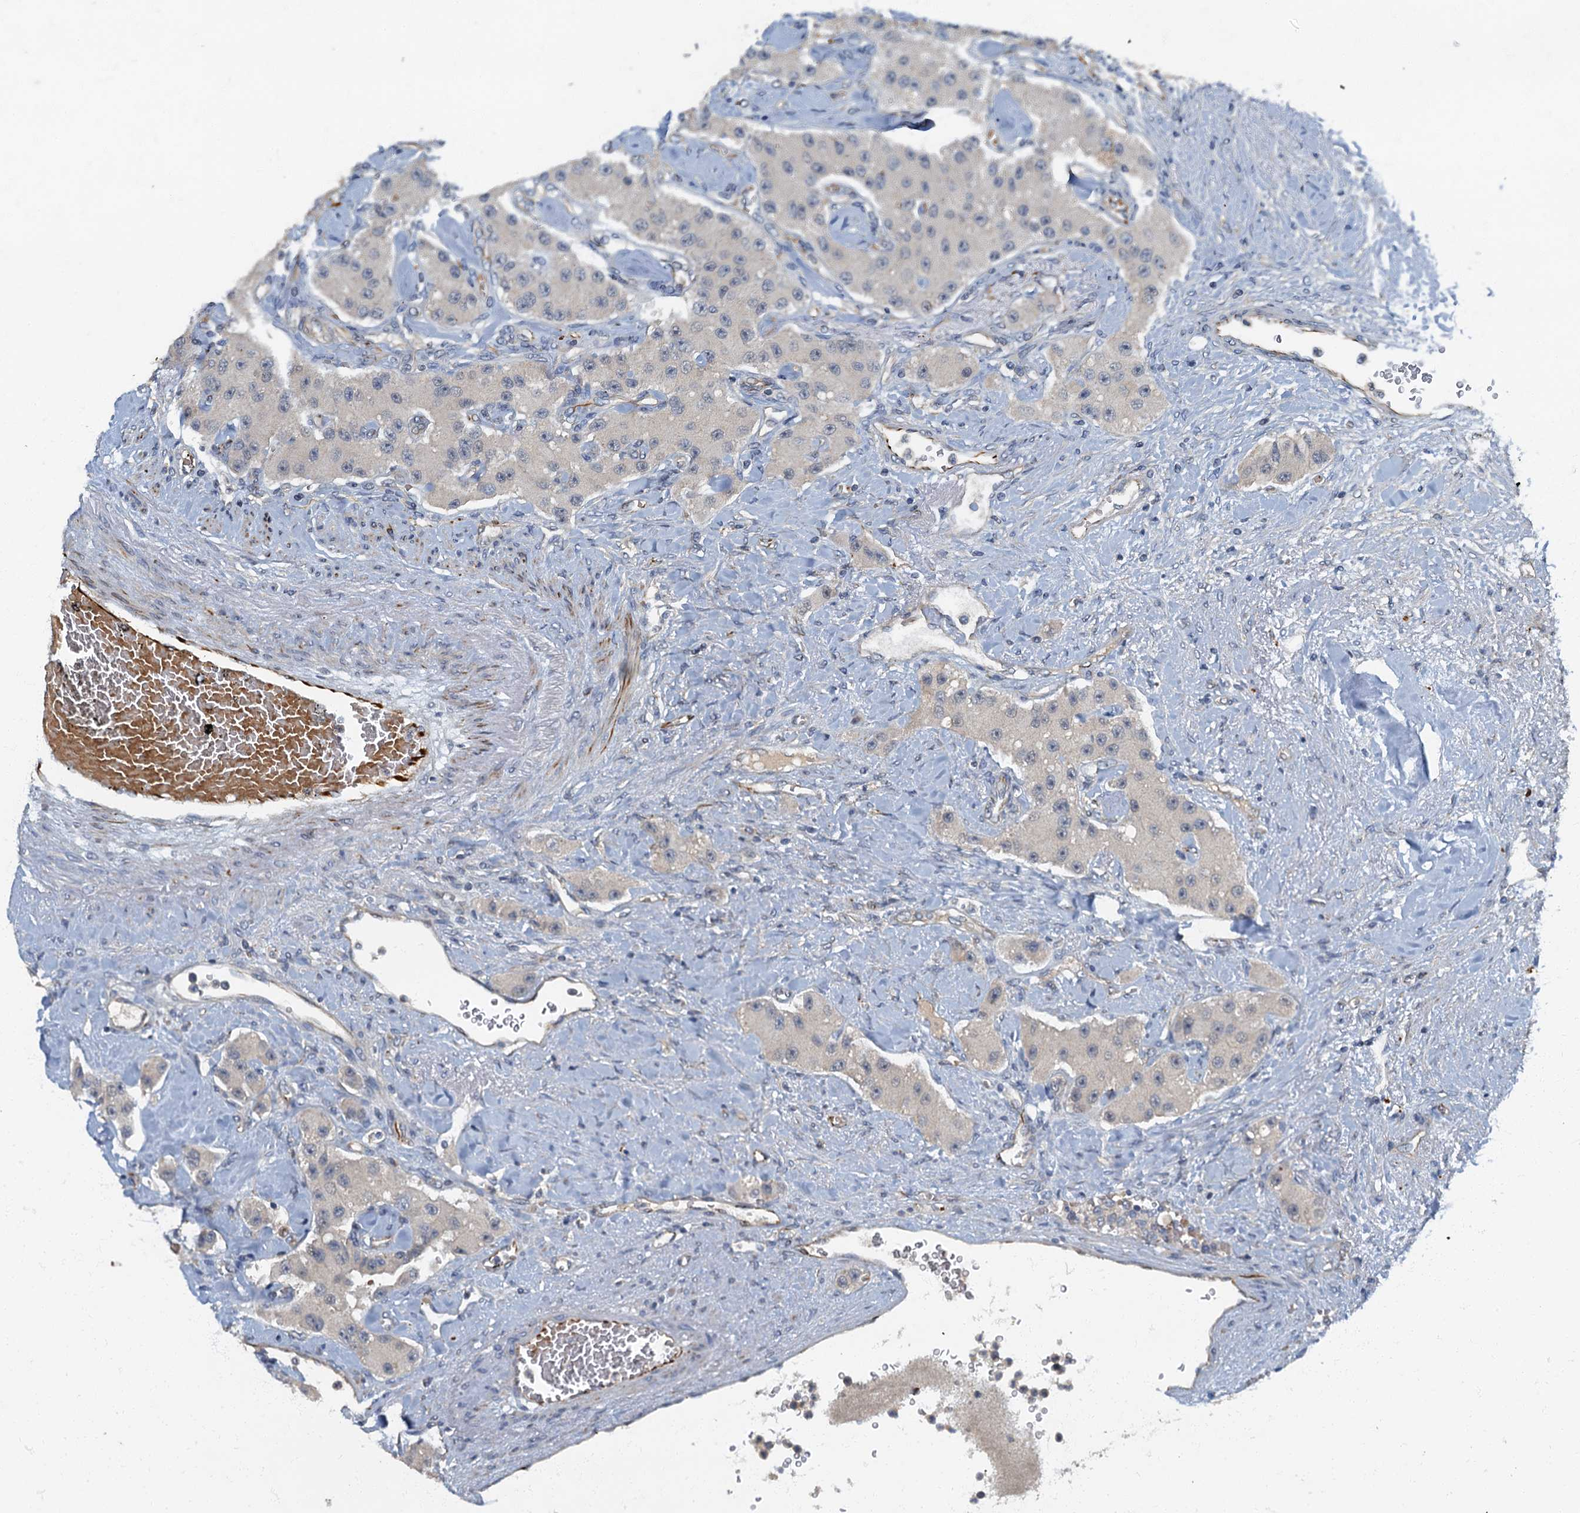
{"staining": {"intensity": "negative", "quantity": "none", "location": "none"}, "tissue": "carcinoid", "cell_type": "Tumor cells", "image_type": "cancer", "snomed": [{"axis": "morphology", "description": "Carcinoid, malignant, NOS"}, {"axis": "topography", "description": "Pancreas"}], "caption": "A high-resolution micrograph shows IHC staining of carcinoid (malignant), which displays no significant expression in tumor cells. (Brightfield microscopy of DAB (3,3'-diaminobenzidine) immunohistochemistry at high magnification).", "gene": "ARL11", "patient": {"sex": "male", "age": 41}}